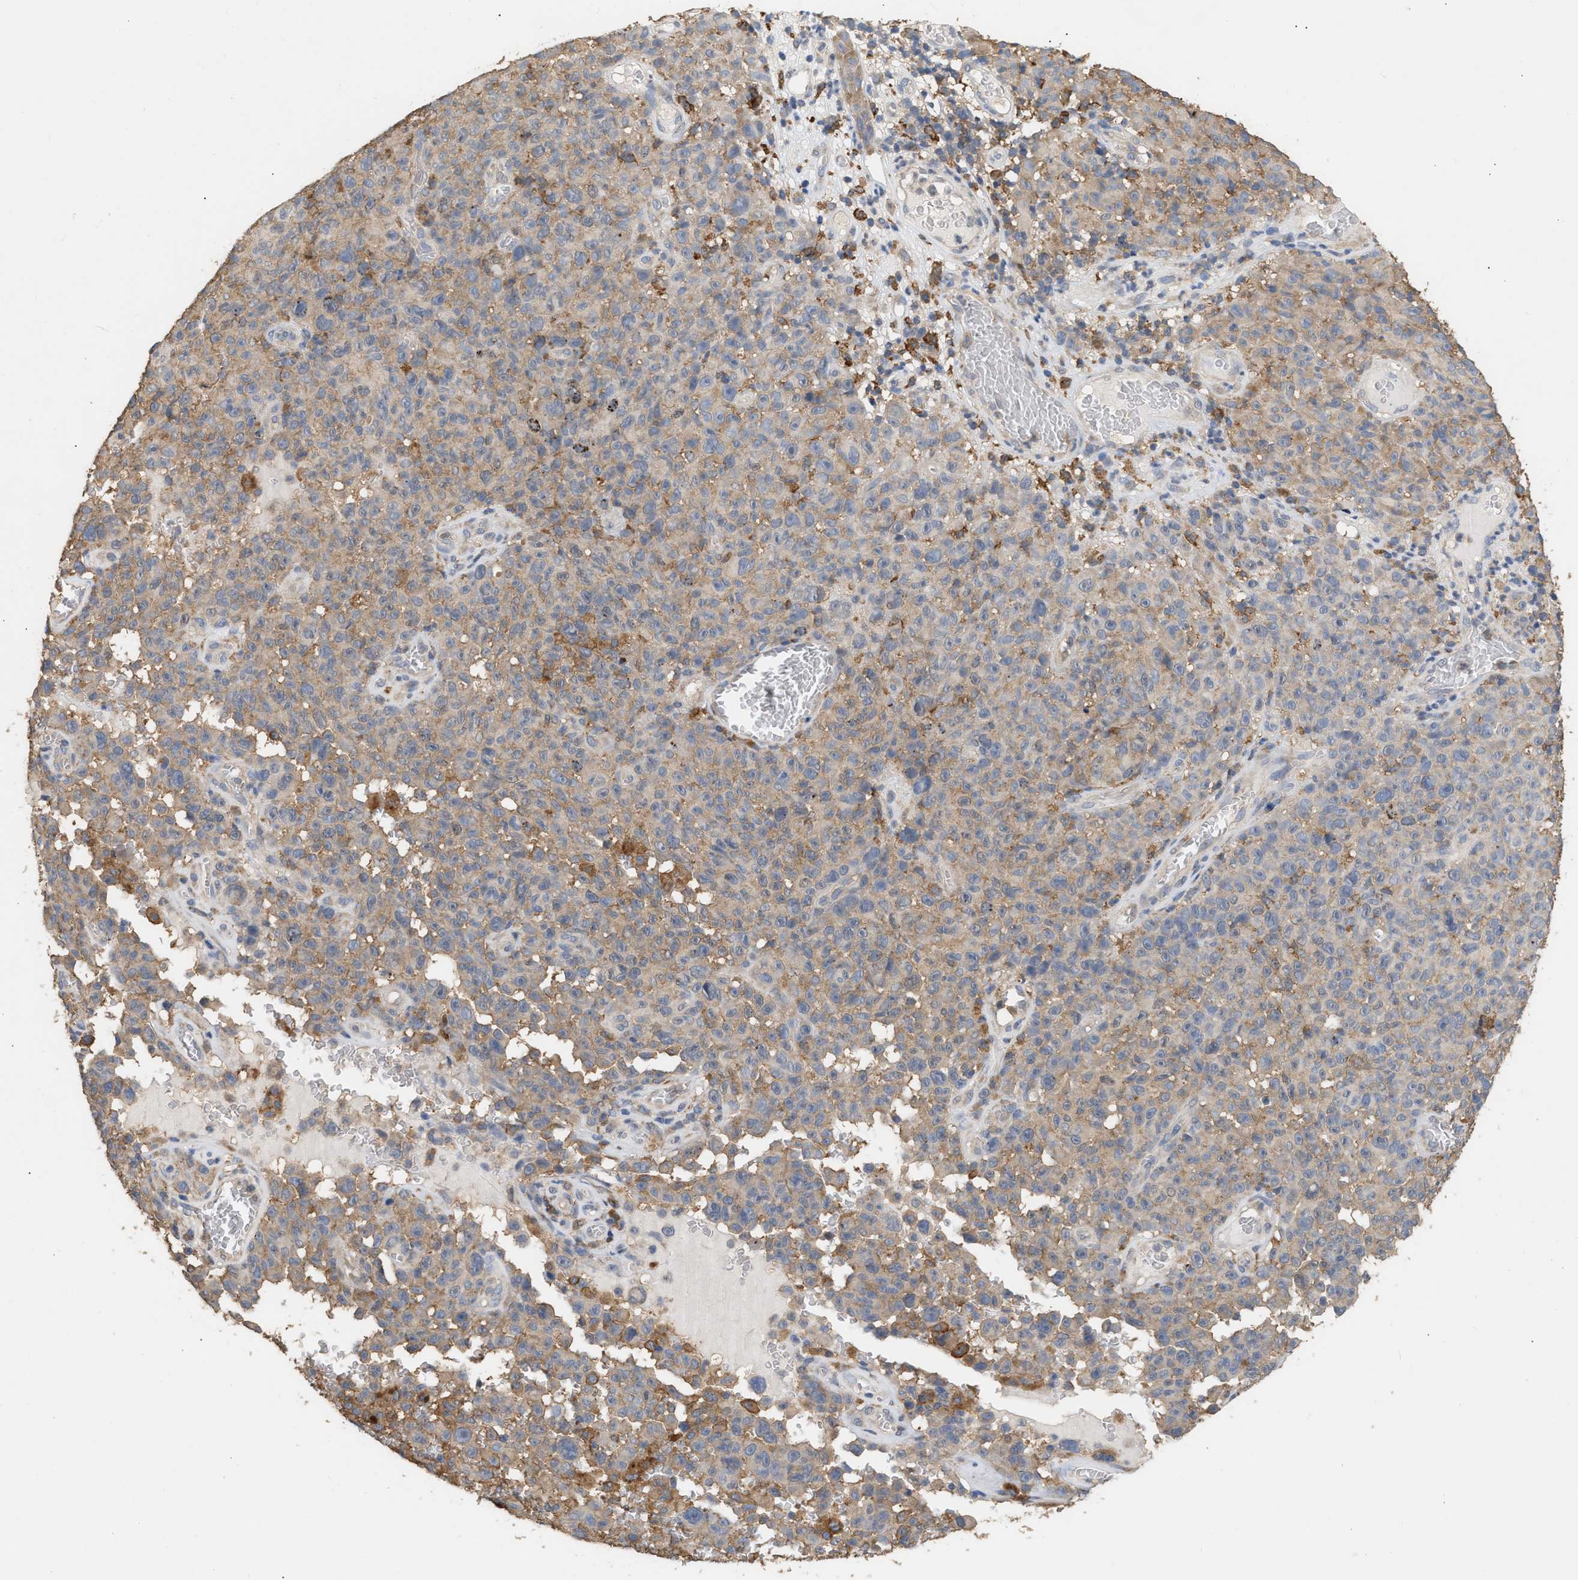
{"staining": {"intensity": "moderate", "quantity": ">75%", "location": "cytoplasmic/membranous"}, "tissue": "melanoma", "cell_type": "Tumor cells", "image_type": "cancer", "snomed": [{"axis": "morphology", "description": "Malignant melanoma, NOS"}, {"axis": "topography", "description": "Skin"}], "caption": "High-power microscopy captured an immunohistochemistry (IHC) histopathology image of melanoma, revealing moderate cytoplasmic/membranous expression in approximately >75% of tumor cells.", "gene": "GCN1", "patient": {"sex": "female", "age": 82}}